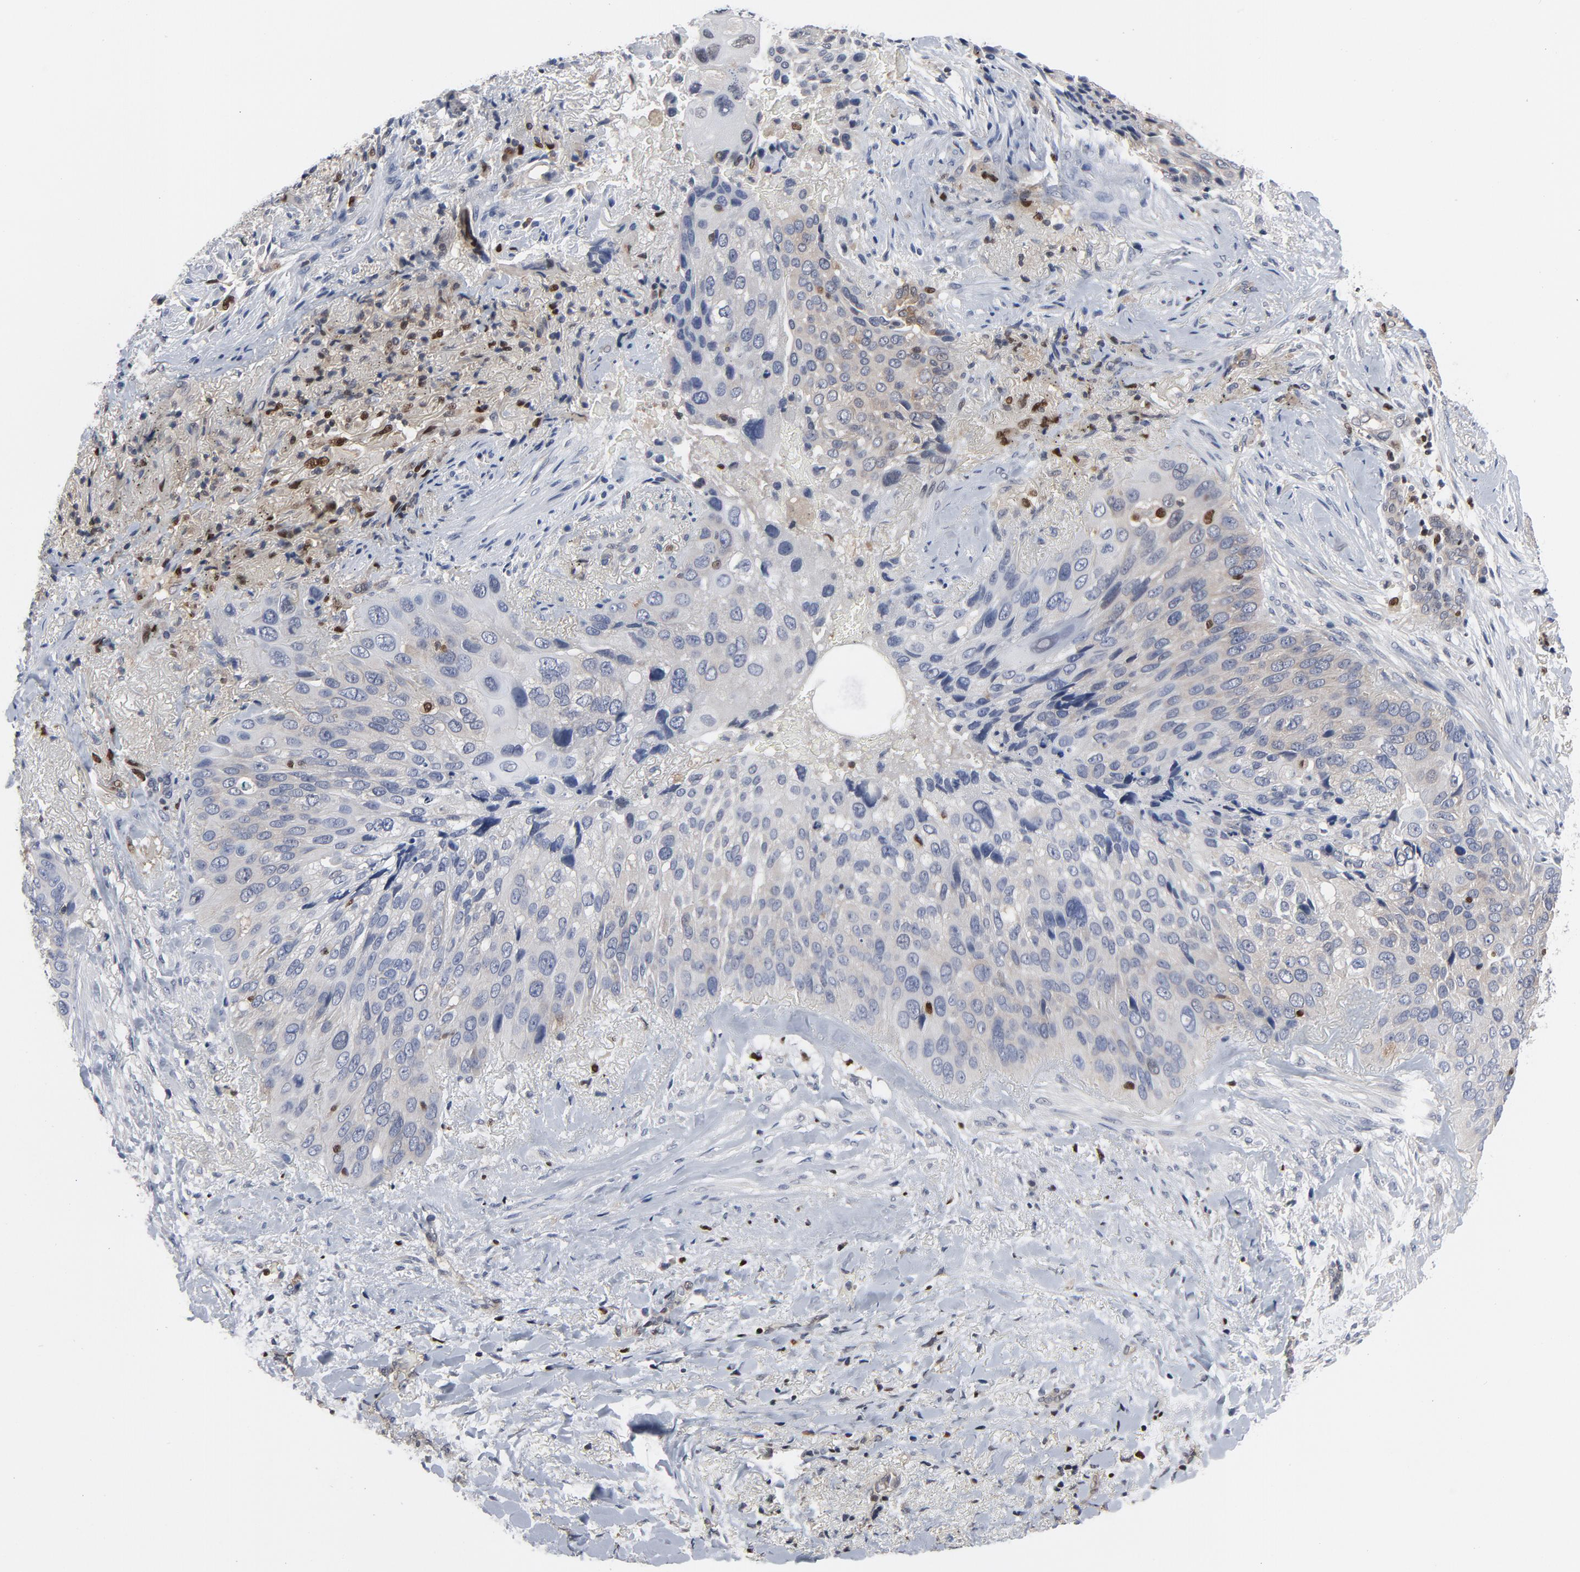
{"staining": {"intensity": "weak", "quantity": "25%-75%", "location": "cytoplasmic/membranous"}, "tissue": "lung cancer", "cell_type": "Tumor cells", "image_type": "cancer", "snomed": [{"axis": "morphology", "description": "Squamous cell carcinoma, NOS"}, {"axis": "topography", "description": "Lung"}], "caption": "Immunohistochemistry image of neoplastic tissue: human squamous cell carcinoma (lung) stained using immunohistochemistry (IHC) exhibits low levels of weak protein expression localized specifically in the cytoplasmic/membranous of tumor cells, appearing as a cytoplasmic/membranous brown color.", "gene": "NFKB1", "patient": {"sex": "male", "age": 54}}